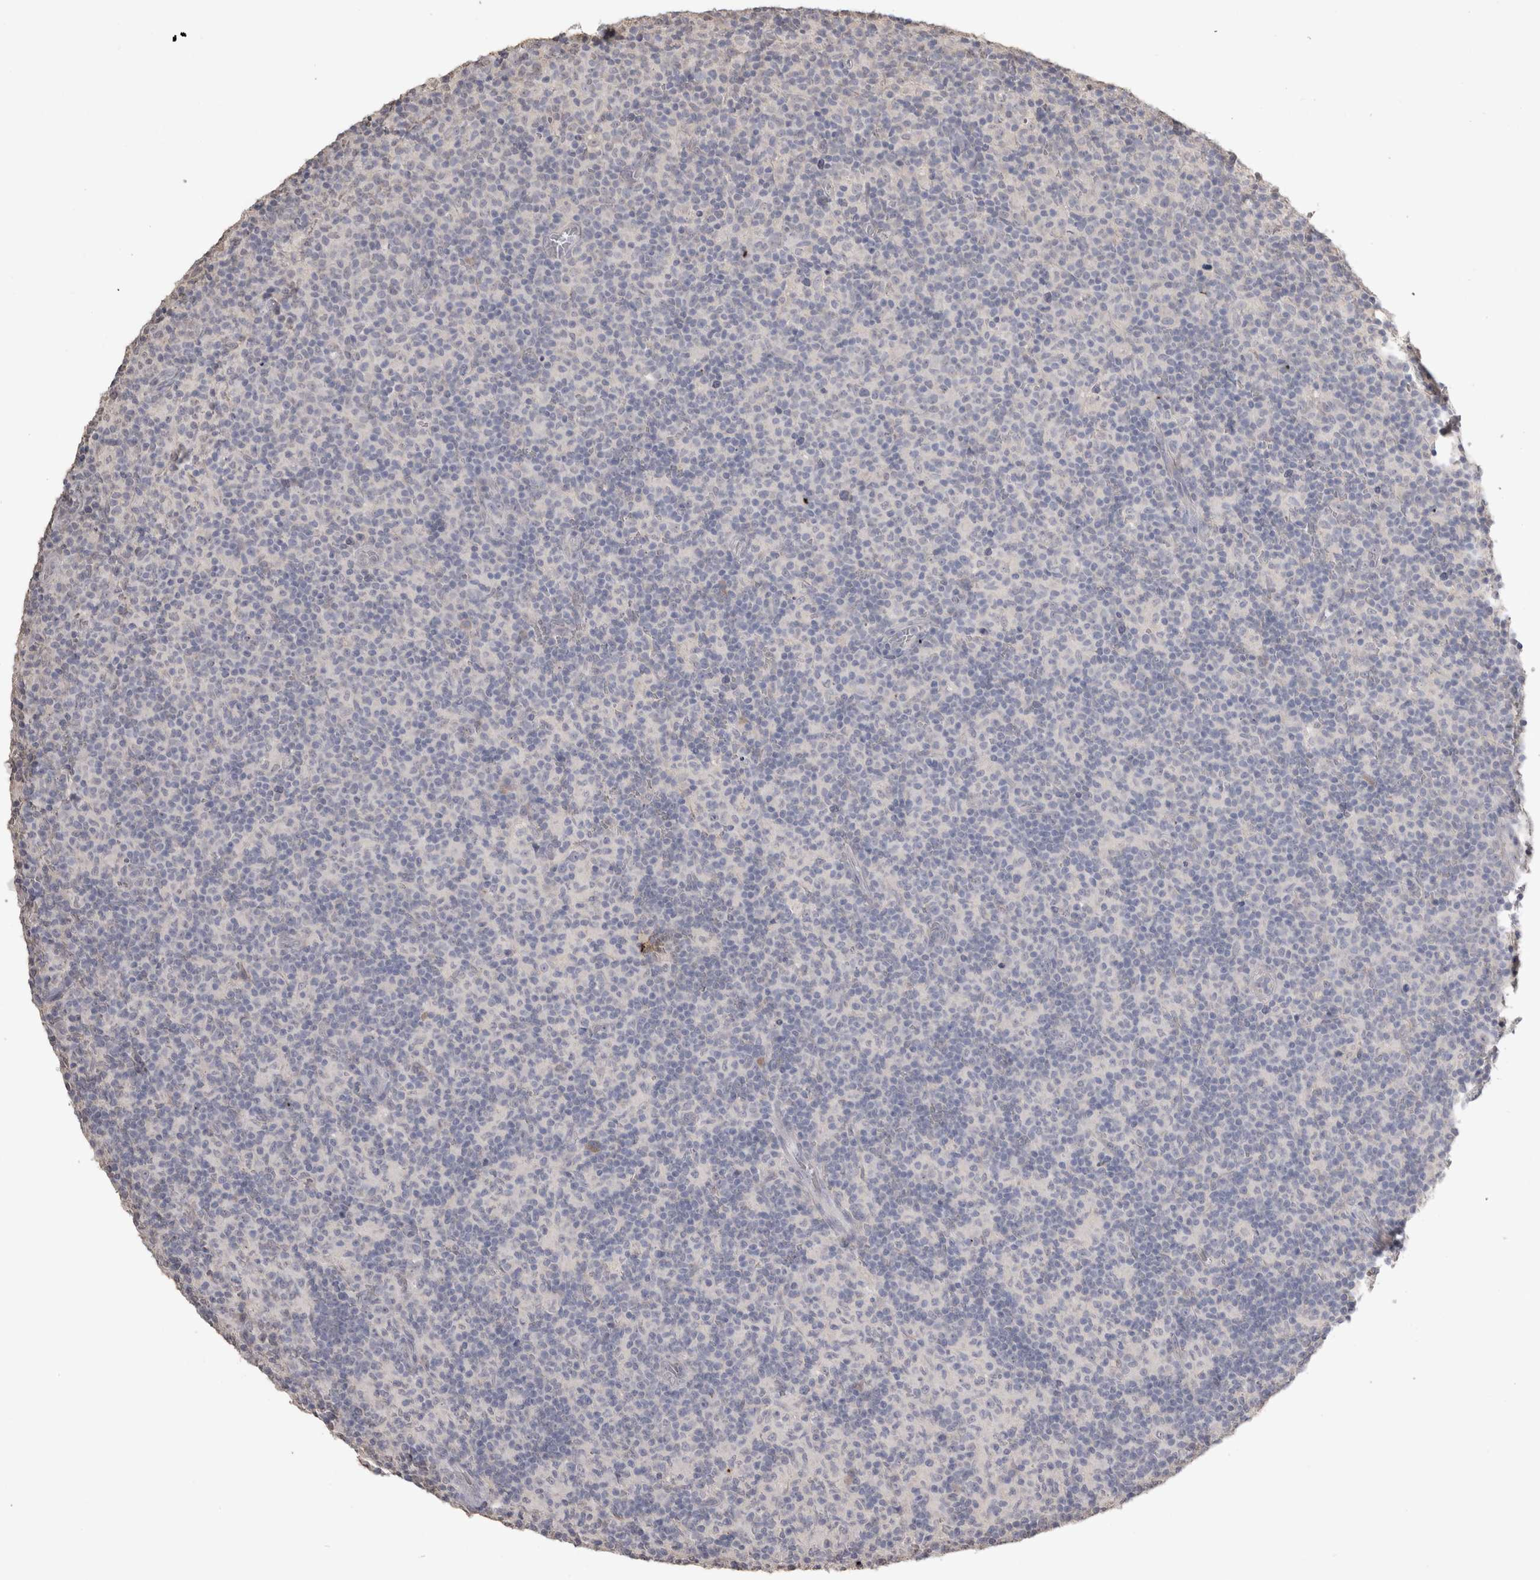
{"staining": {"intensity": "negative", "quantity": "none", "location": "none"}, "tissue": "lymph node", "cell_type": "Germinal center cells", "image_type": "normal", "snomed": [{"axis": "morphology", "description": "Normal tissue, NOS"}, {"axis": "morphology", "description": "Inflammation, NOS"}, {"axis": "topography", "description": "Lymph node"}], "caption": "The image reveals no significant expression in germinal center cells of lymph node.", "gene": "NAALADL2", "patient": {"sex": "male", "age": 55}}